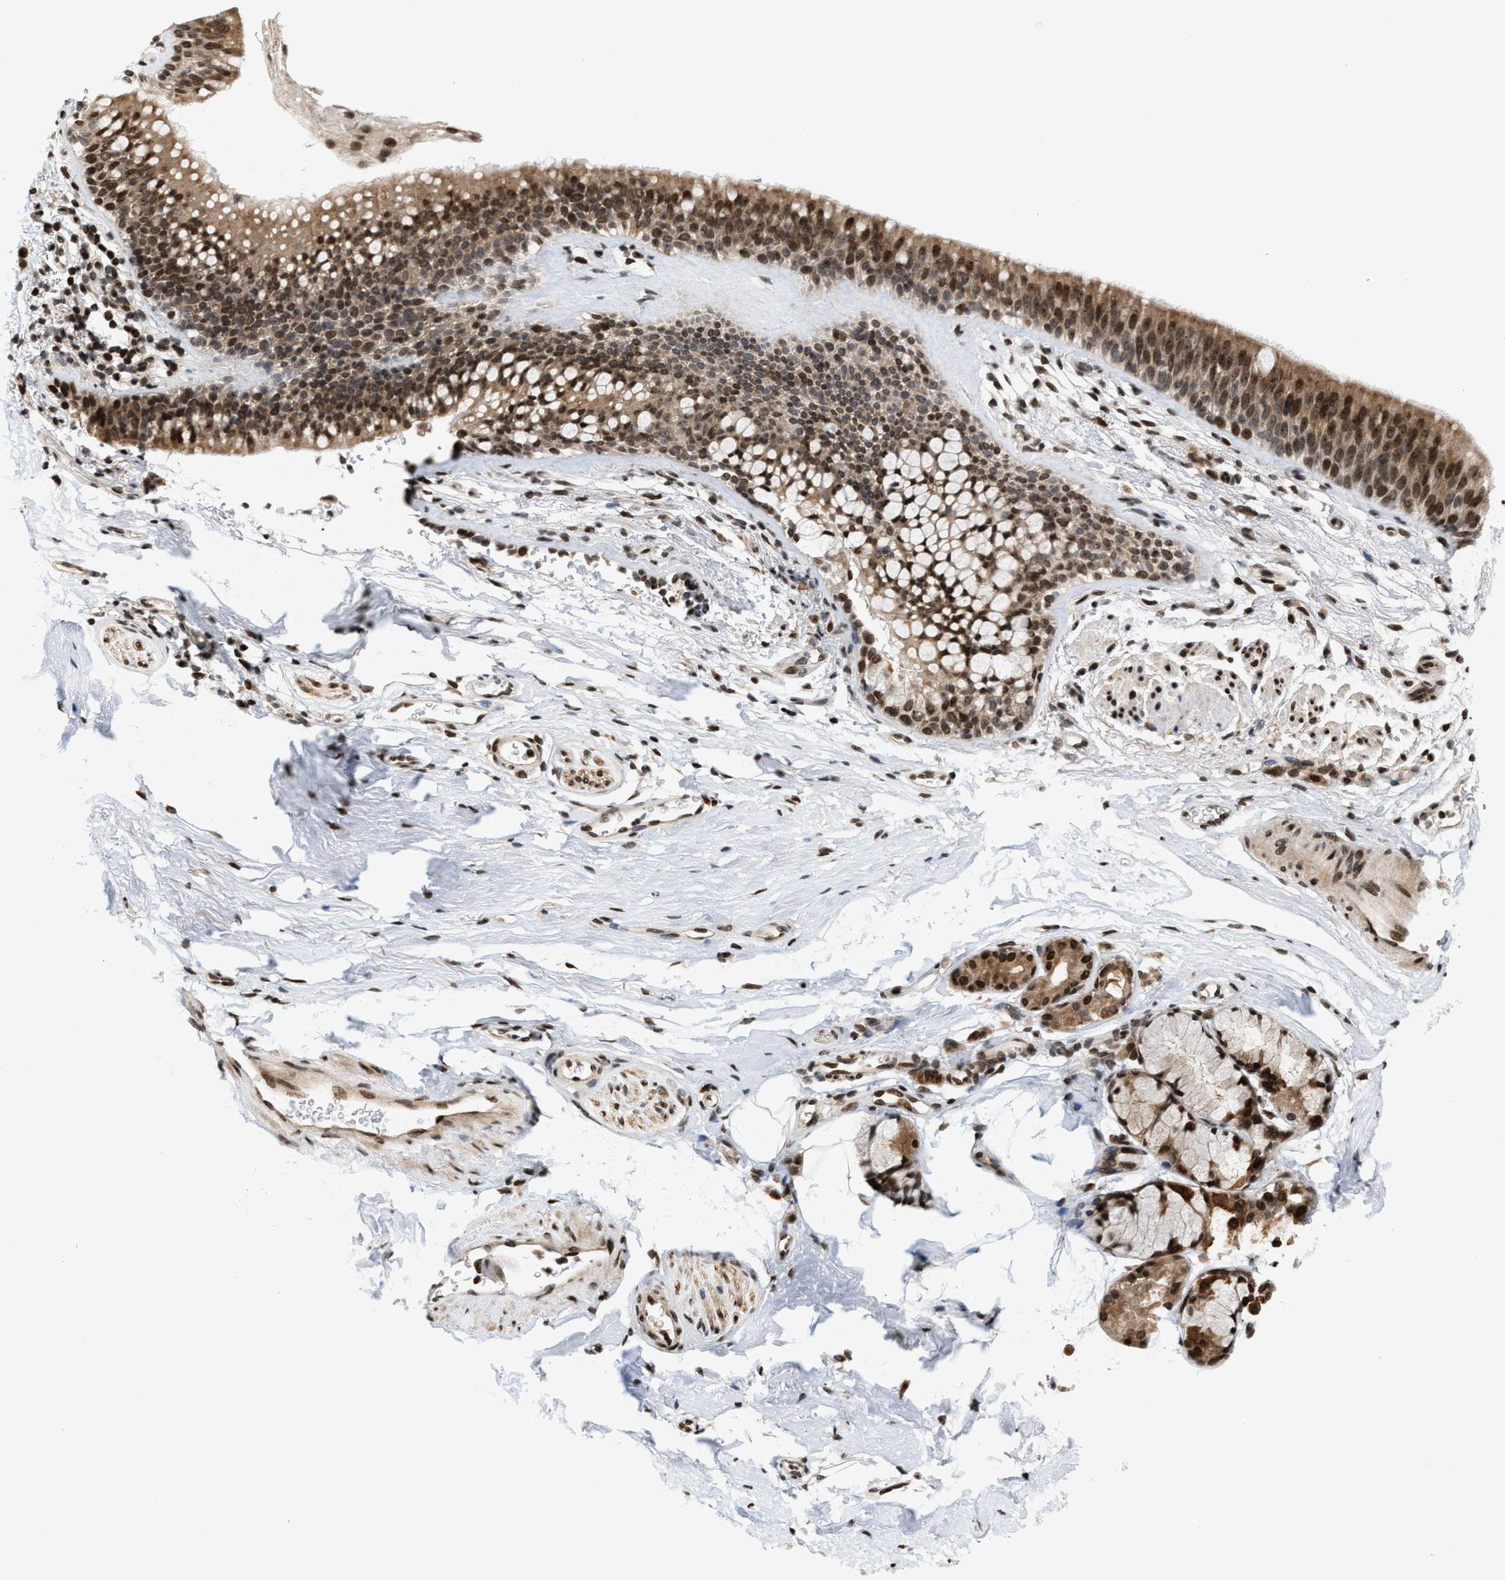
{"staining": {"intensity": "strong", "quantity": ">75%", "location": "cytoplasmic/membranous,nuclear"}, "tissue": "bronchus", "cell_type": "Respiratory epithelial cells", "image_type": "normal", "snomed": [{"axis": "morphology", "description": "Normal tissue, NOS"}, {"axis": "topography", "description": "Cartilage tissue"}, {"axis": "topography", "description": "Bronchus"}], "caption": "A brown stain shows strong cytoplasmic/membranous,nuclear positivity of a protein in respiratory epithelial cells of unremarkable bronchus. The protein of interest is stained brown, and the nuclei are stained in blue (DAB (3,3'-diaminobenzidine) IHC with brightfield microscopy, high magnification).", "gene": "PDZD2", "patient": {"sex": "female", "age": 53}}